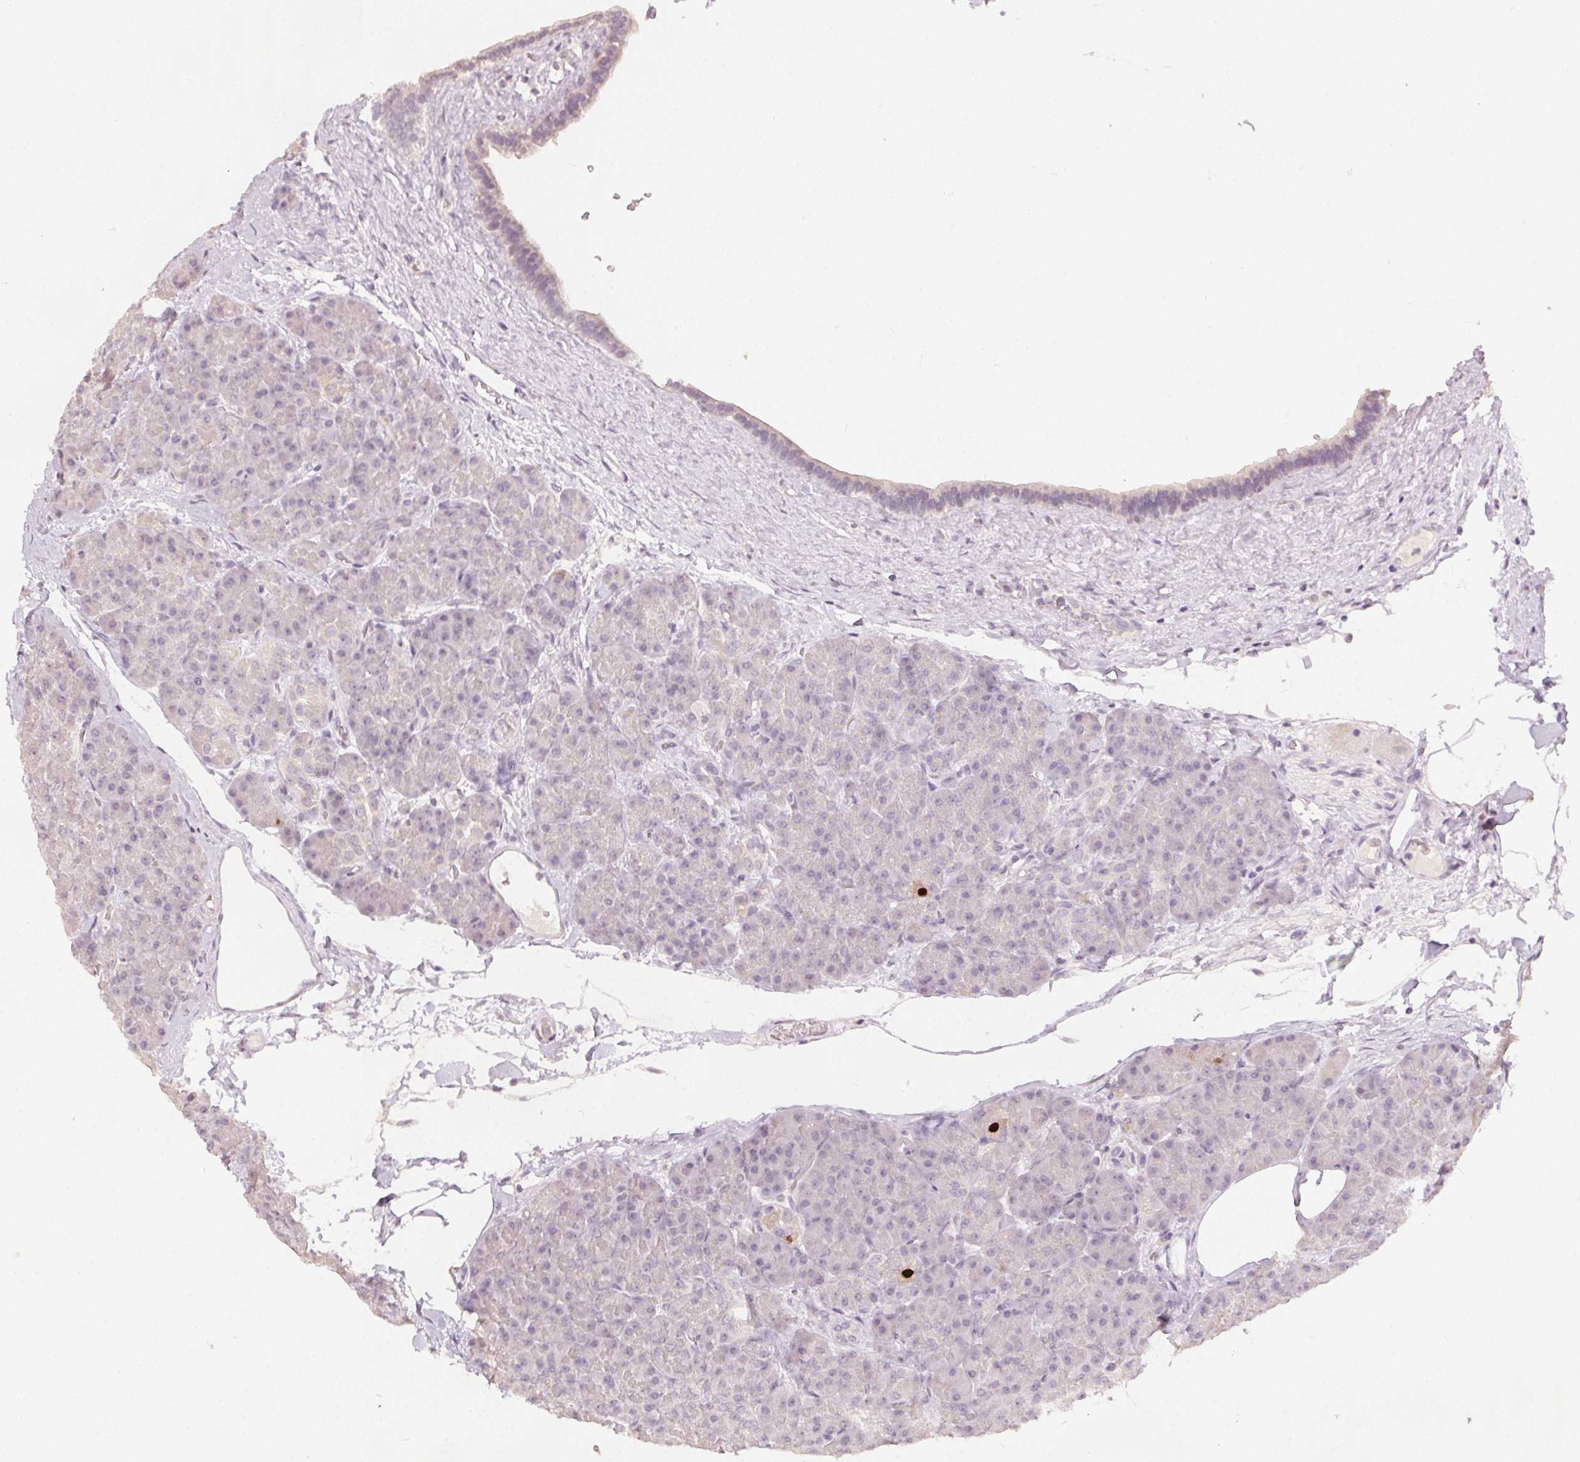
{"staining": {"intensity": "strong", "quantity": "<25%", "location": "nuclear"}, "tissue": "pancreas", "cell_type": "Exocrine glandular cells", "image_type": "normal", "snomed": [{"axis": "morphology", "description": "Normal tissue, NOS"}, {"axis": "topography", "description": "Pancreas"}], "caption": "The photomicrograph exhibits immunohistochemical staining of unremarkable pancreas. There is strong nuclear staining is seen in approximately <25% of exocrine glandular cells.", "gene": "ANLN", "patient": {"sex": "male", "age": 57}}